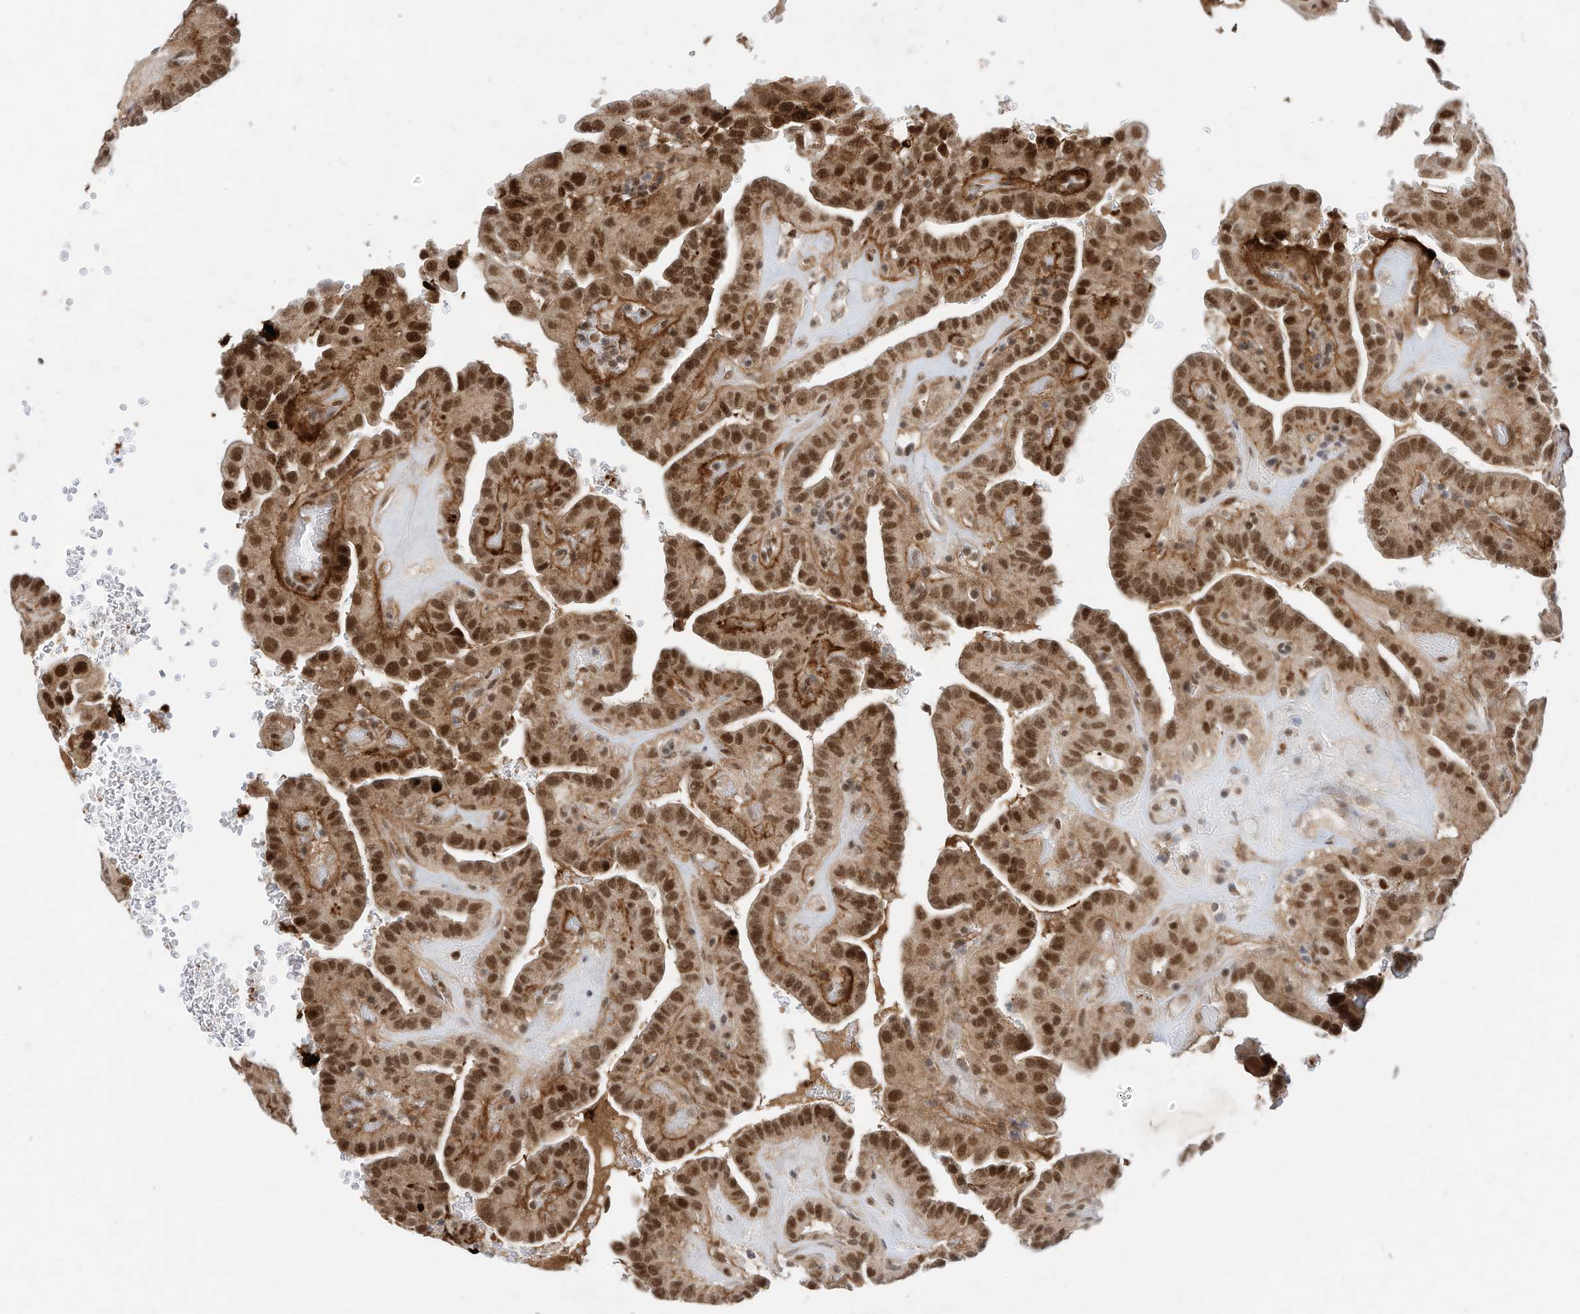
{"staining": {"intensity": "moderate", "quantity": ">75%", "location": "nuclear"}, "tissue": "thyroid cancer", "cell_type": "Tumor cells", "image_type": "cancer", "snomed": [{"axis": "morphology", "description": "Papillary adenocarcinoma, NOS"}, {"axis": "topography", "description": "Thyroid gland"}], "caption": "DAB immunohistochemical staining of thyroid papillary adenocarcinoma demonstrates moderate nuclear protein staining in about >75% of tumor cells. The protein is shown in brown color, while the nuclei are stained blue.", "gene": "OGT", "patient": {"sex": "male", "age": 77}}